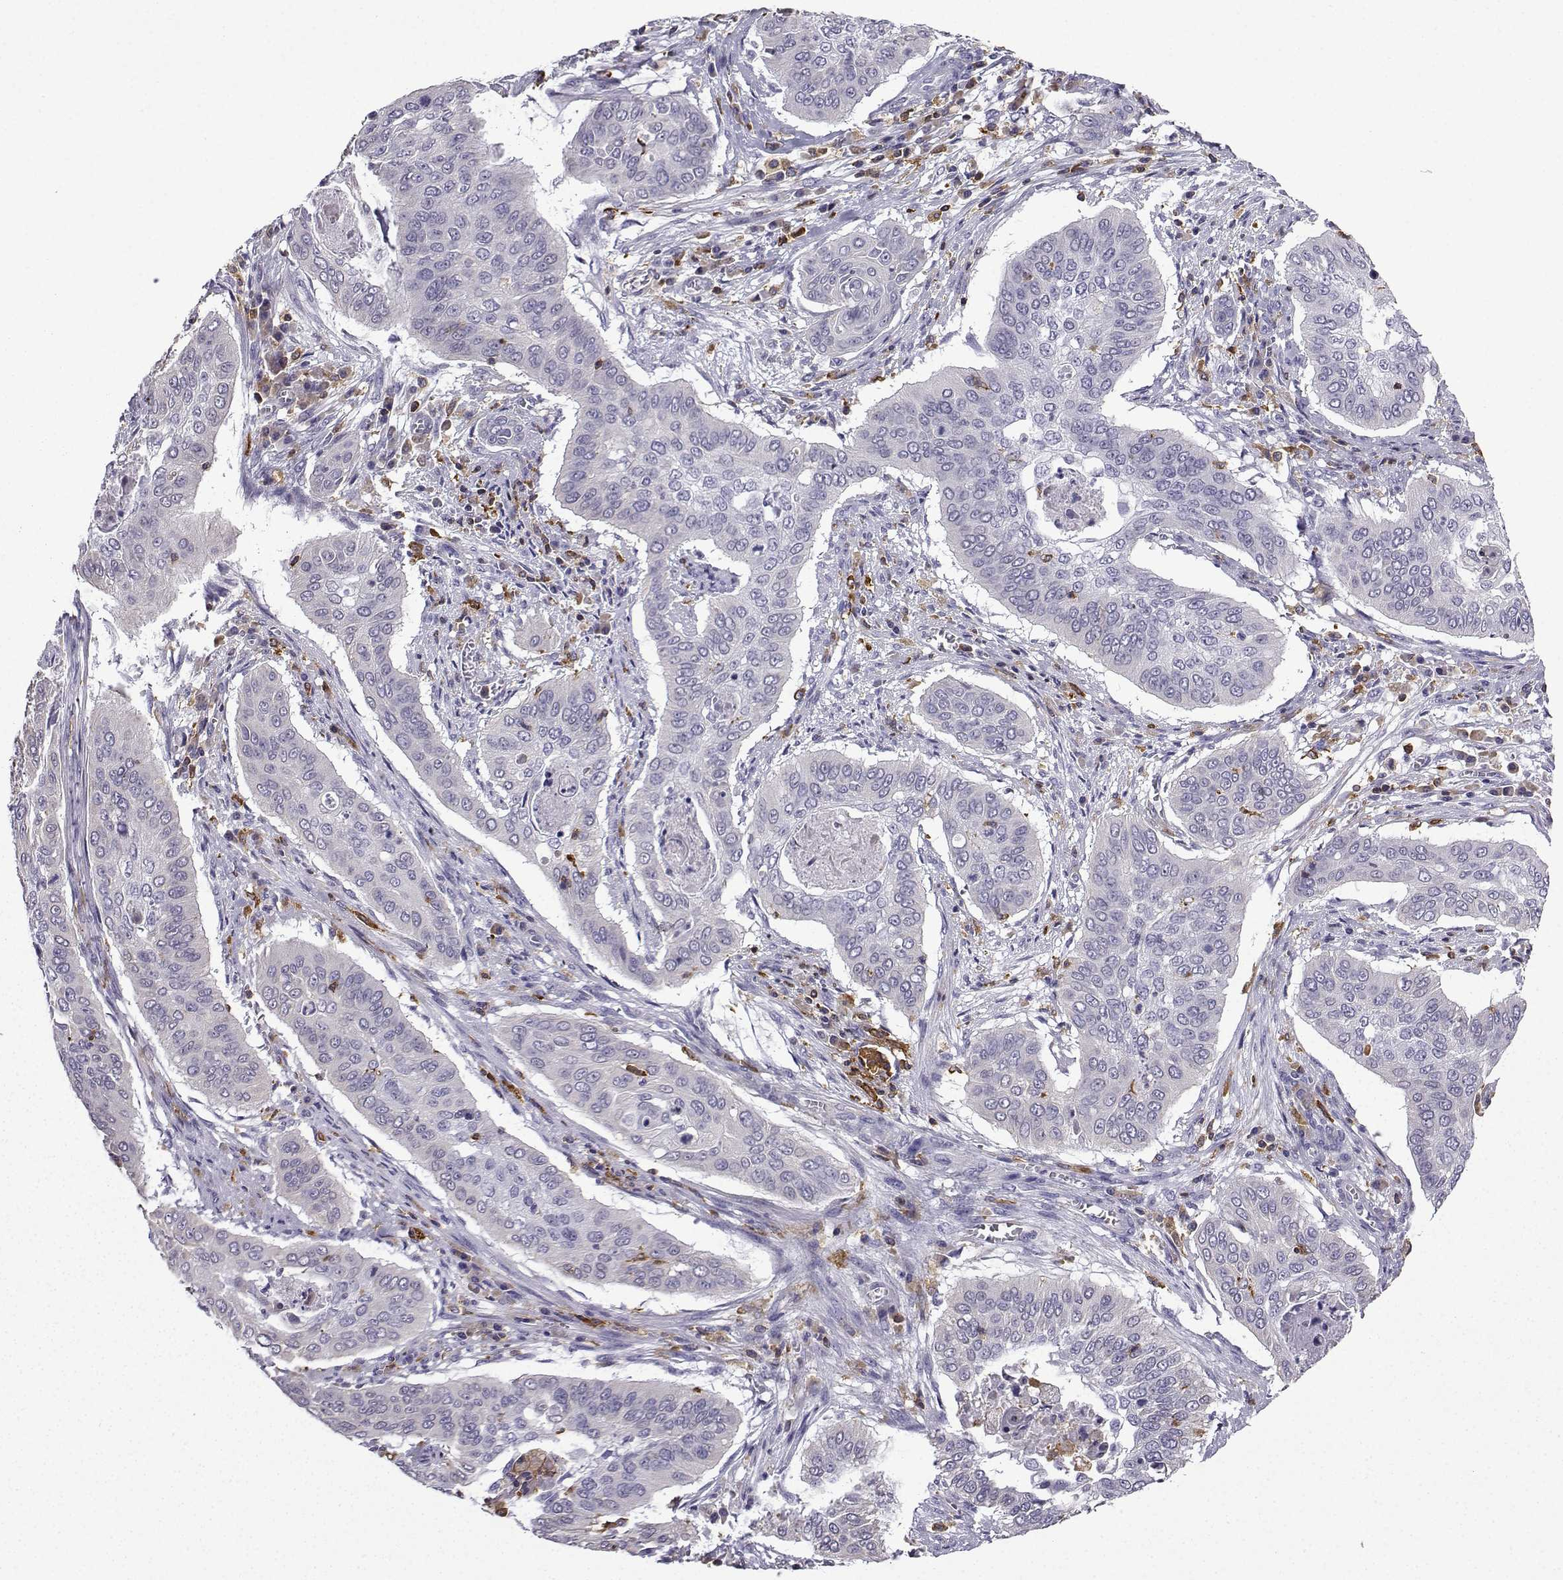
{"staining": {"intensity": "negative", "quantity": "none", "location": "none"}, "tissue": "cervical cancer", "cell_type": "Tumor cells", "image_type": "cancer", "snomed": [{"axis": "morphology", "description": "Squamous cell carcinoma, NOS"}, {"axis": "topography", "description": "Cervix"}], "caption": "There is no significant staining in tumor cells of cervical cancer.", "gene": "DOCK10", "patient": {"sex": "female", "age": 39}}